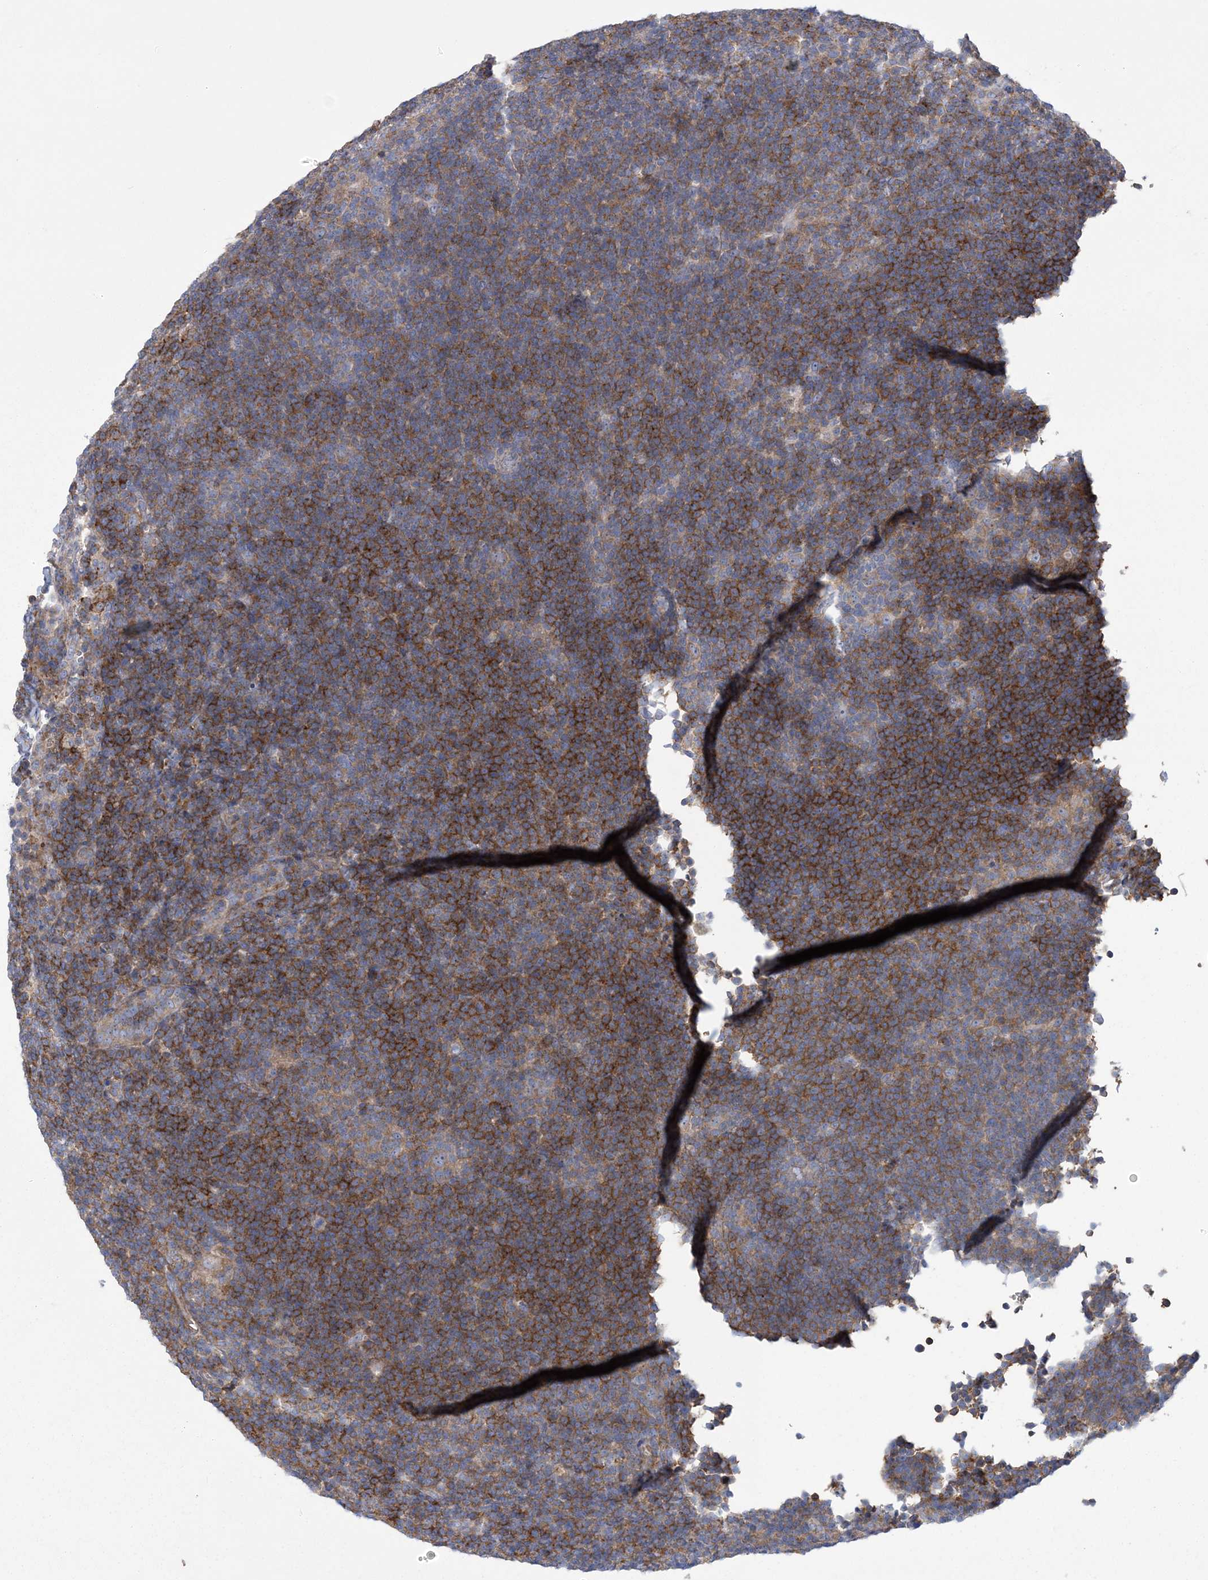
{"staining": {"intensity": "weak", "quantity": "25%-75%", "location": "cytoplasmic/membranous"}, "tissue": "lymphoma", "cell_type": "Tumor cells", "image_type": "cancer", "snomed": [{"axis": "morphology", "description": "Hodgkin's disease, NOS"}, {"axis": "topography", "description": "Lymph node"}], "caption": "DAB immunohistochemical staining of Hodgkin's disease shows weak cytoplasmic/membranous protein expression in approximately 25%-75% of tumor cells.", "gene": "ARSJ", "patient": {"sex": "female", "age": 57}}